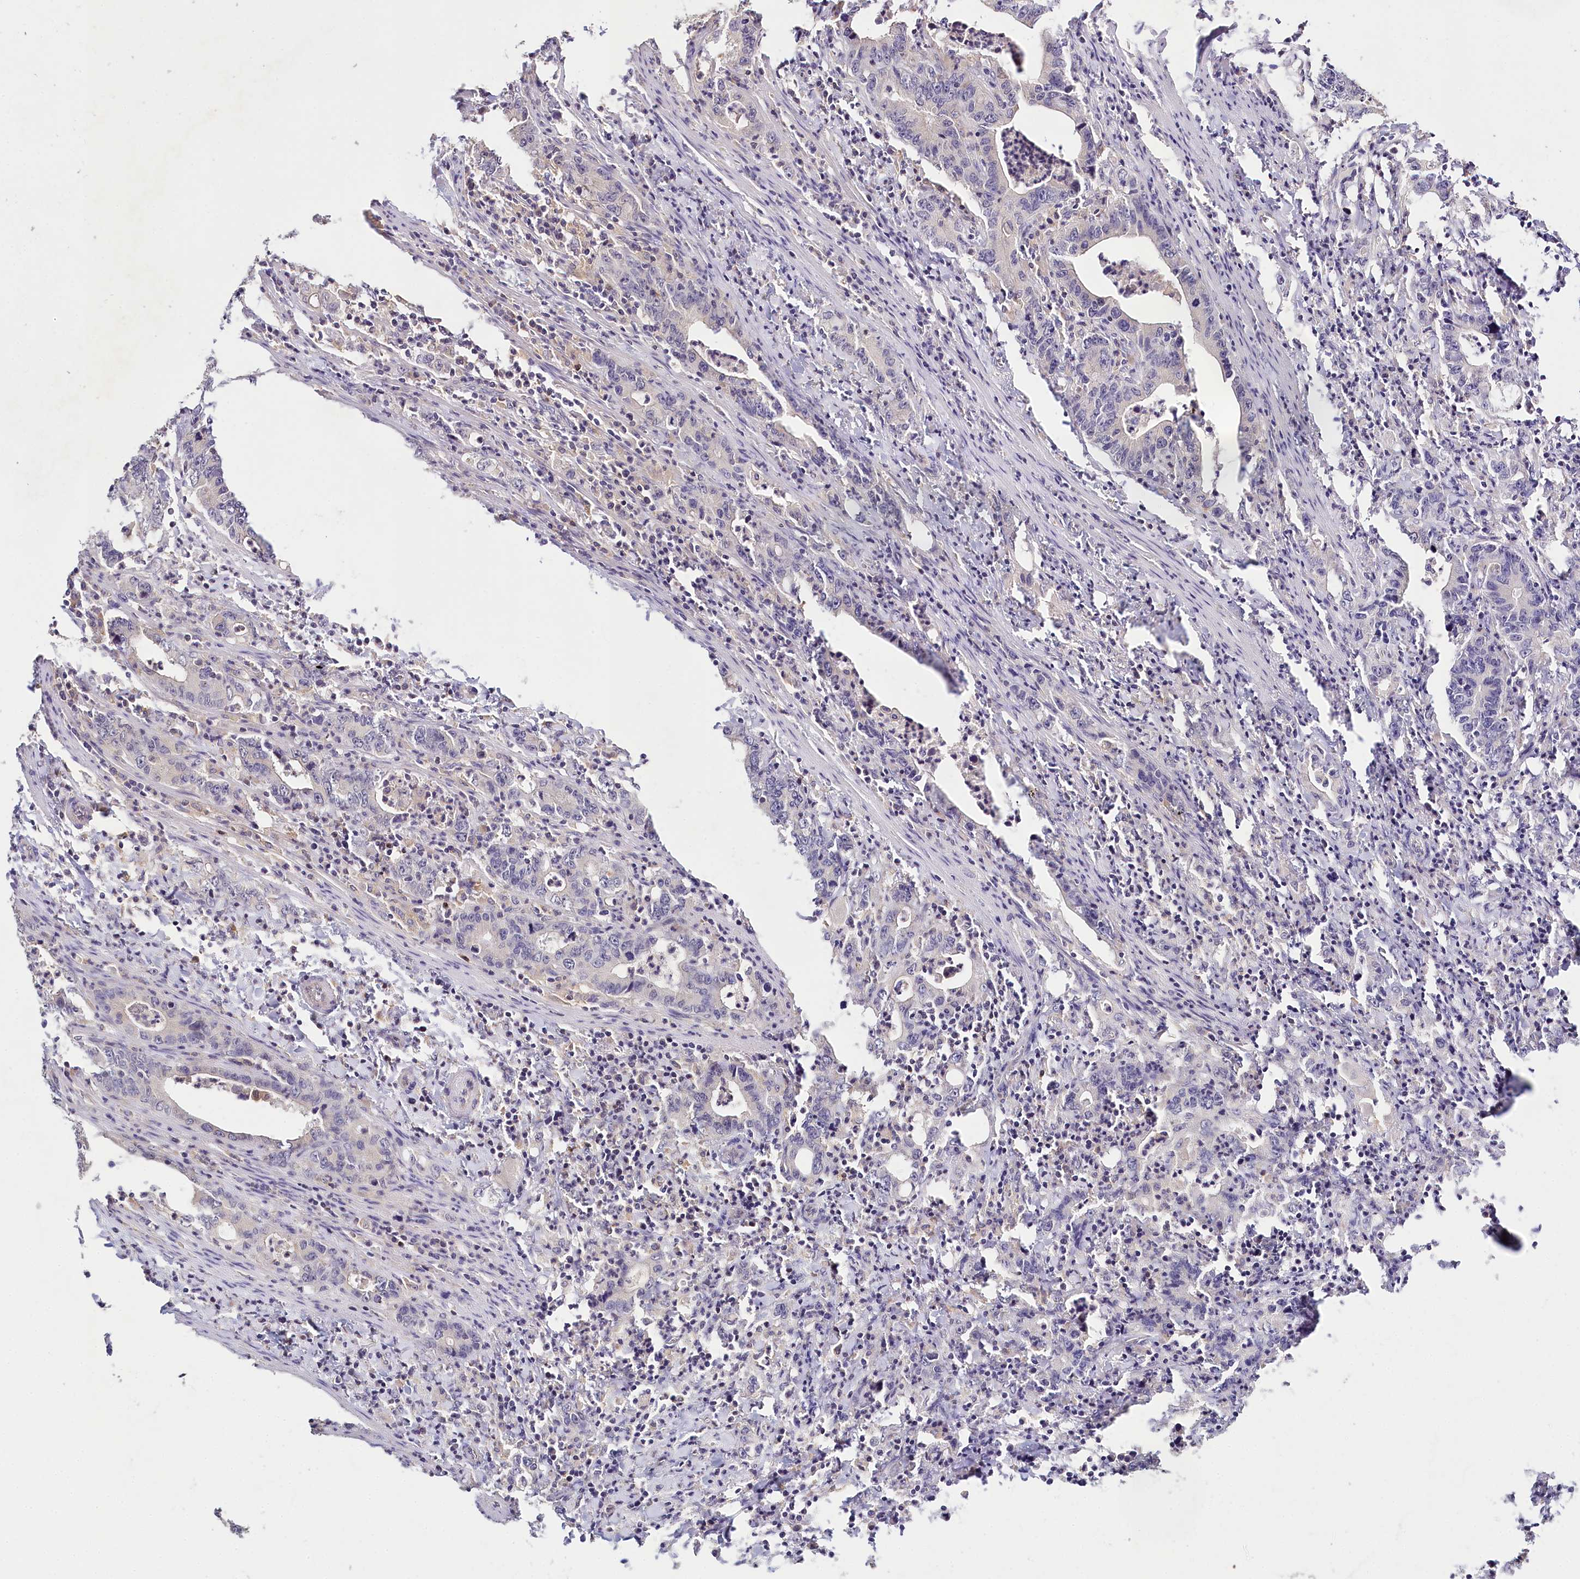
{"staining": {"intensity": "negative", "quantity": "none", "location": "none"}, "tissue": "colorectal cancer", "cell_type": "Tumor cells", "image_type": "cancer", "snomed": [{"axis": "morphology", "description": "Adenocarcinoma, NOS"}, {"axis": "topography", "description": "Colon"}], "caption": "A micrograph of human colorectal cancer is negative for staining in tumor cells. (Stains: DAB (3,3'-diaminobenzidine) immunohistochemistry (IHC) with hematoxylin counter stain, Microscopy: brightfield microscopy at high magnification).", "gene": "DAPK1", "patient": {"sex": "female", "age": 75}}